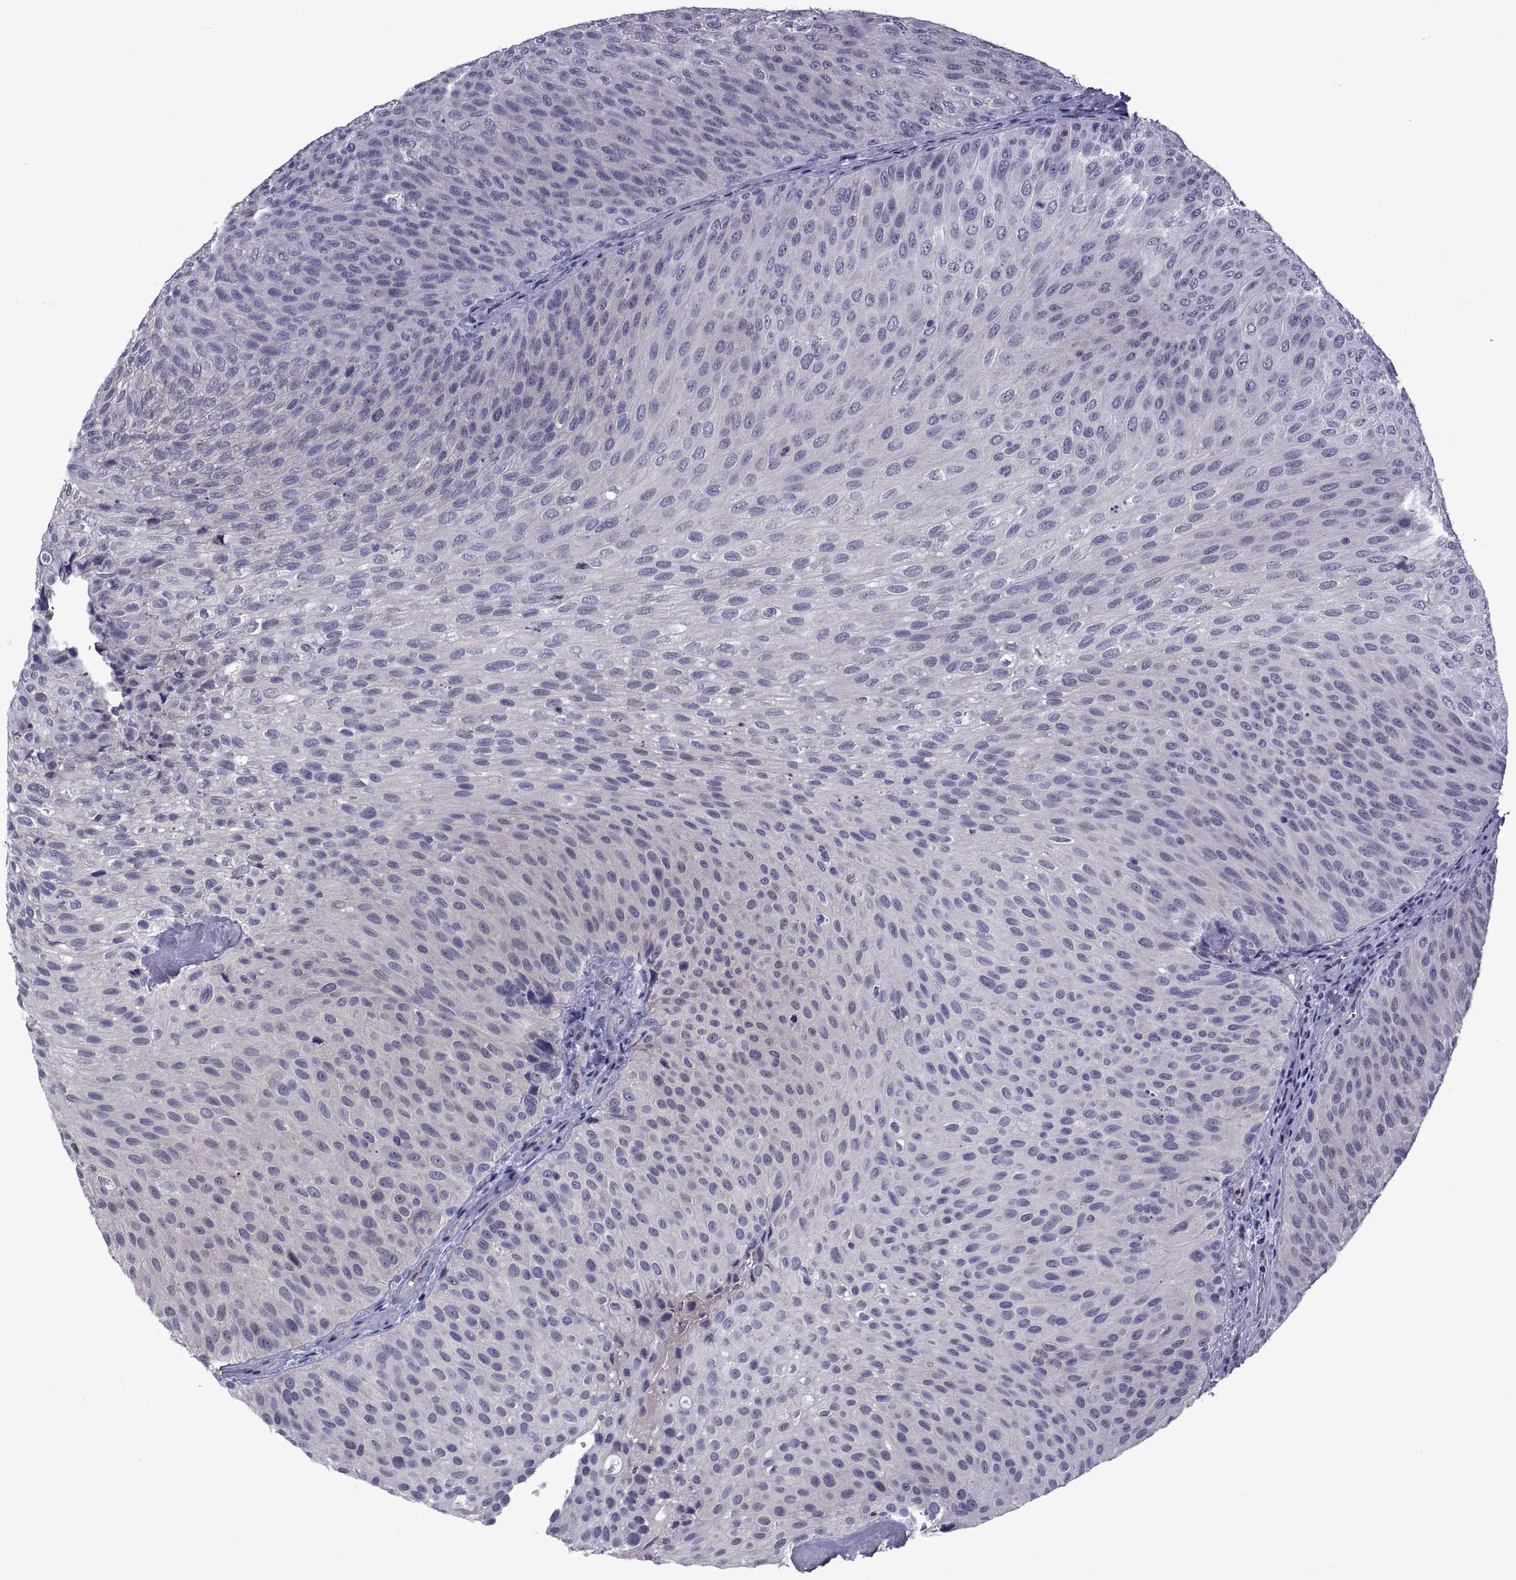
{"staining": {"intensity": "negative", "quantity": "none", "location": "none"}, "tissue": "urothelial cancer", "cell_type": "Tumor cells", "image_type": "cancer", "snomed": [{"axis": "morphology", "description": "Urothelial carcinoma, Low grade"}, {"axis": "topography", "description": "Urinary bladder"}], "caption": "Immunohistochemical staining of urothelial carcinoma (low-grade) displays no significant expression in tumor cells.", "gene": "LCN9", "patient": {"sex": "male", "age": 78}}